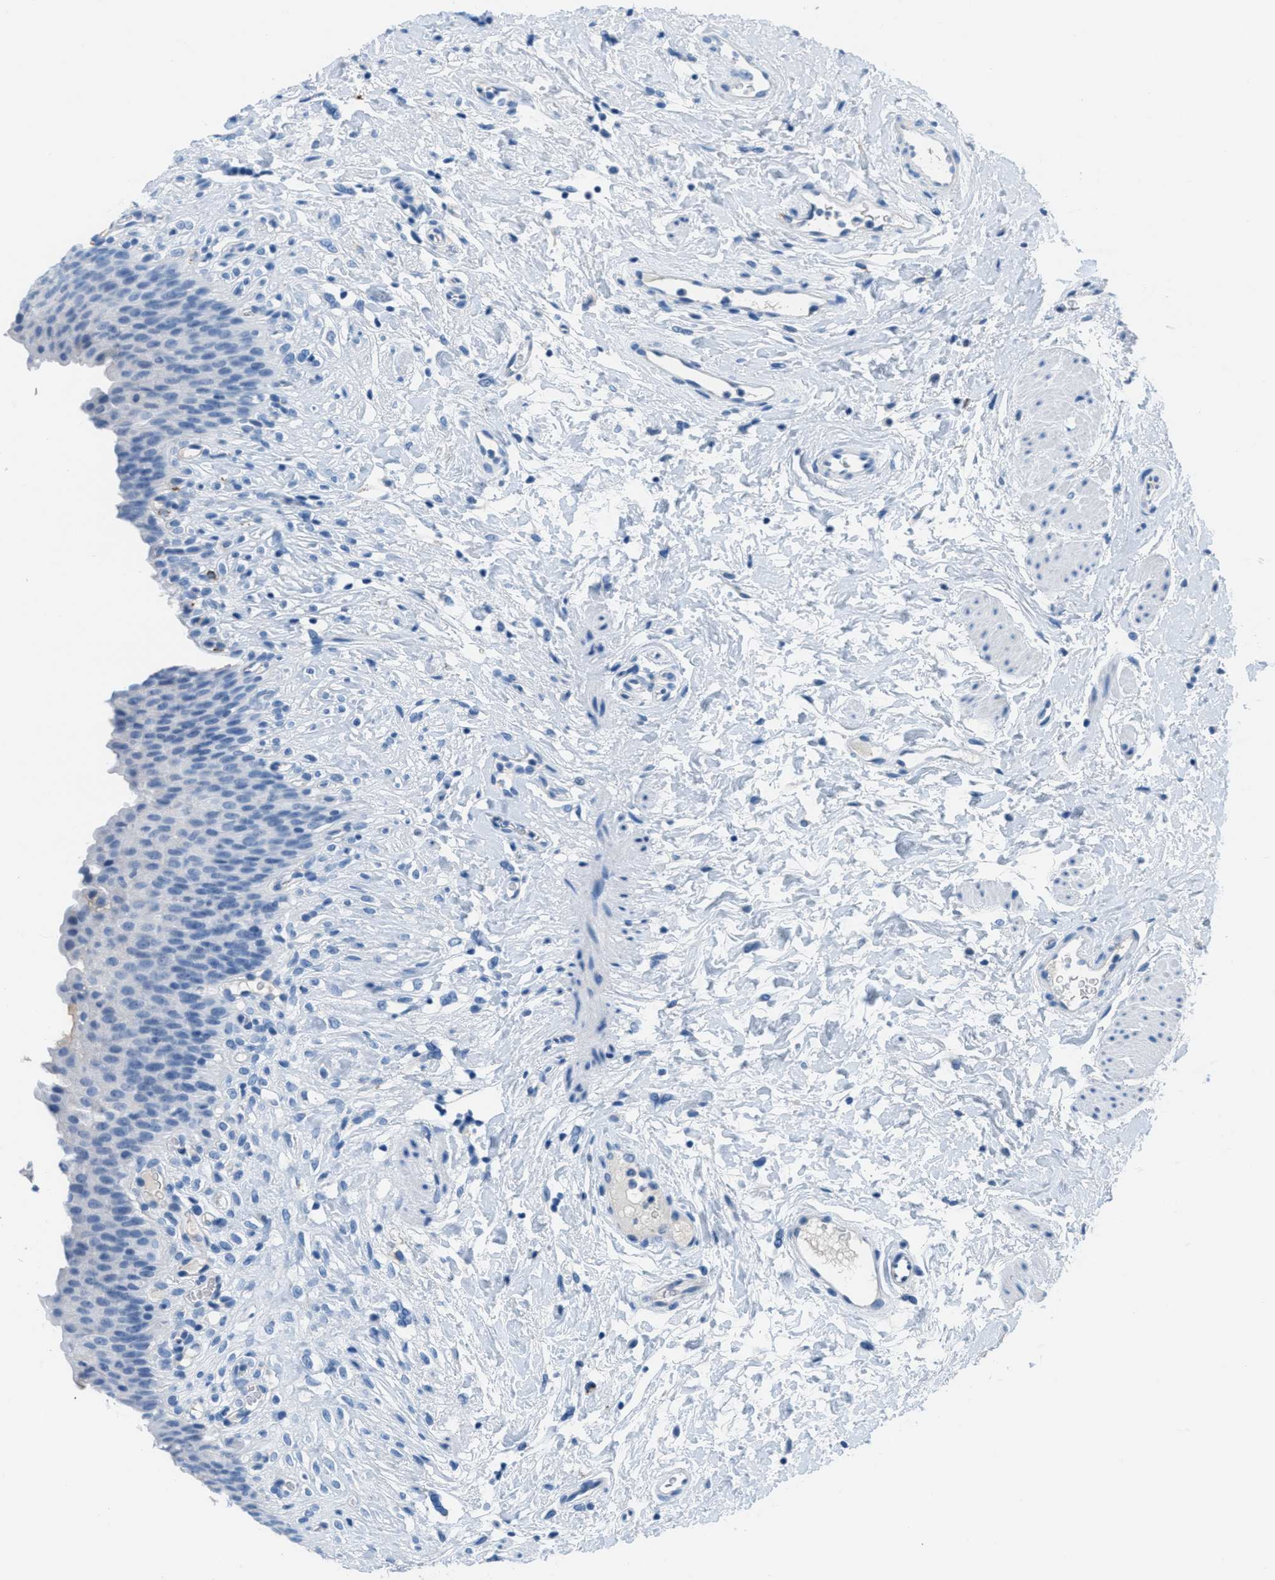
{"staining": {"intensity": "negative", "quantity": "none", "location": "none"}, "tissue": "urinary bladder", "cell_type": "Urothelial cells", "image_type": "normal", "snomed": [{"axis": "morphology", "description": "Normal tissue, NOS"}, {"axis": "topography", "description": "Urinary bladder"}], "caption": "This is an IHC micrograph of normal human urinary bladder. There is no staining in urothelial cells.", "gene": "MGARP", "patient": {"sex": "female", "age": 79}}